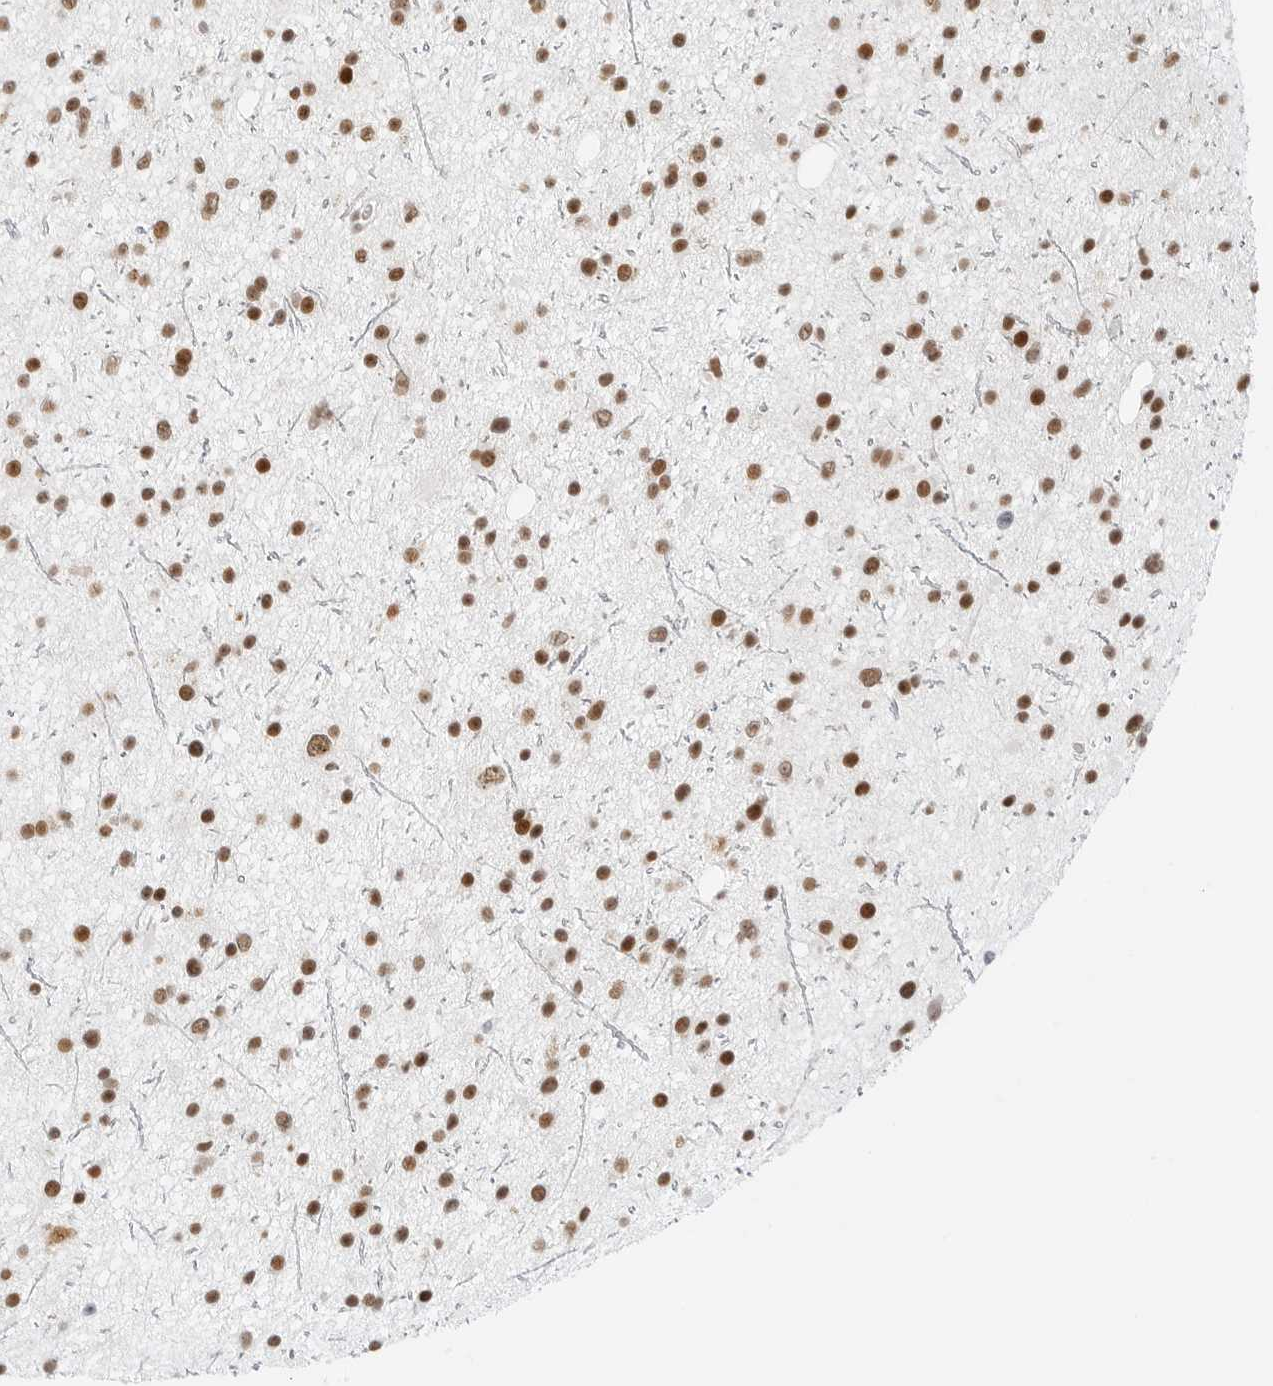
{"staining": {"intensity": "strong", "quantity": ">75%", "location": "nuclear"}, "tissue": "glioma", "cell_type": "Tumor cells", "image_type": "cancer", "snomed": [{"axis": "morphology", "description": "Glioma, malignant, Low grade"}, {"axis": "topography", "description": "Cerebral cortex"}], "caption": "Malignant glioma (low-grade) was stained to show a protein in brown. There is high levels of strong nuclear positivity in approximately >75% of tumor cells. Using DAB (3,3'-diaminobenzidine) (brown) and hematoxylin (blue) stains, captured at high magnification using brightfield microscopy.", "gene": "CRTC2", "patient": {"sex": "female", "age": 39}}